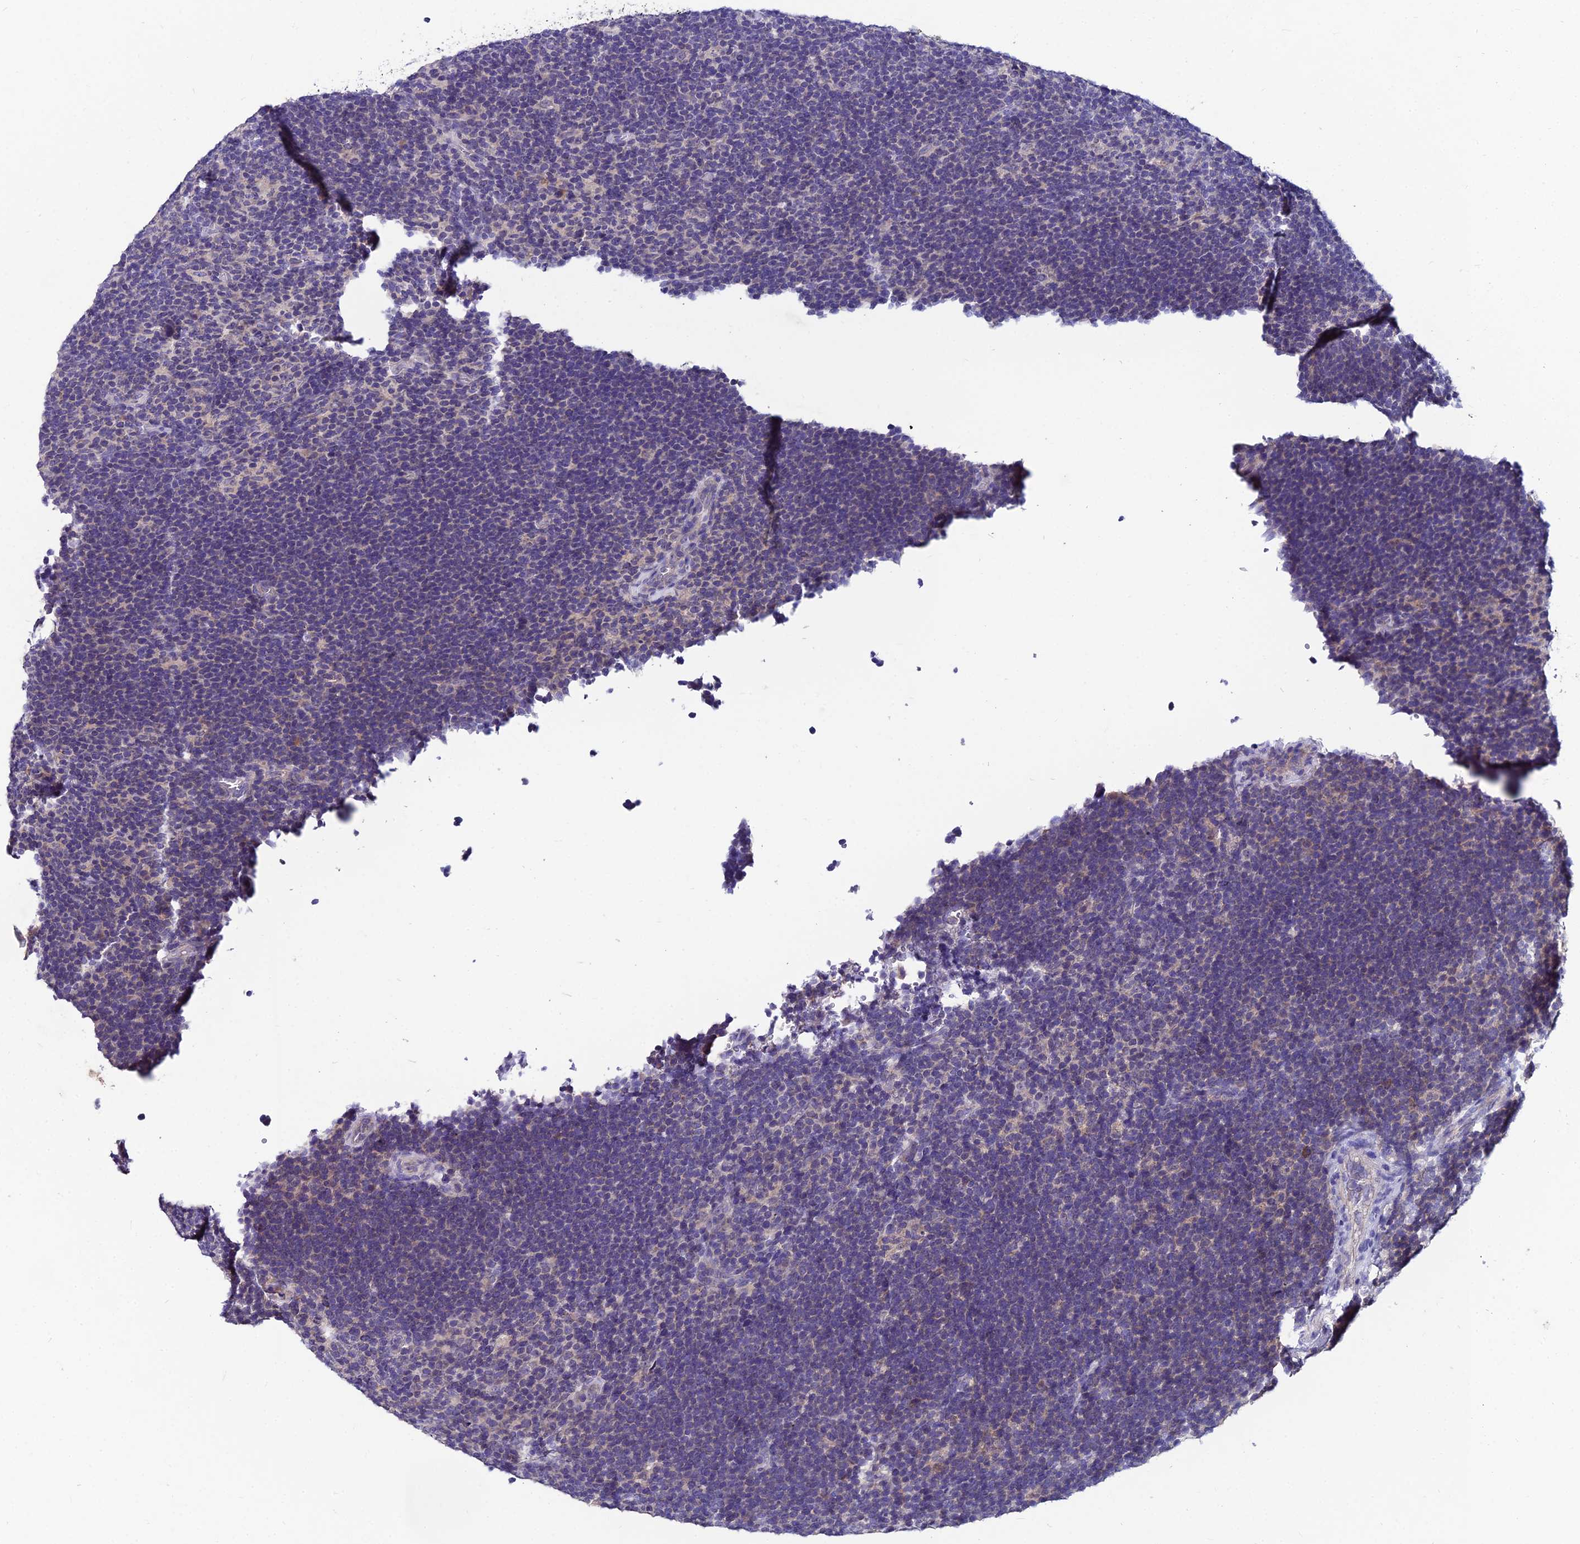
{"staining": {"intensity": "negative", "quantity": "none", "location": "none"}, "tissue": "lymphoma", "cell_type": "Tumor cells", "image_type": "cancer", "snomed": [{"axis": "morphology", "description": "Hodgkin's disease, NOS"}, {"axis": "topography", "description": "Lymph node"}], "caption": "A high-resolution photomicrograph shows immunohistochemistry (IHC) staining of Hodgkin's disease, which reveals no significant staining in tumor cells.", "gene": "LGALS7", "patient": {"sex": "female", "age": 57}}